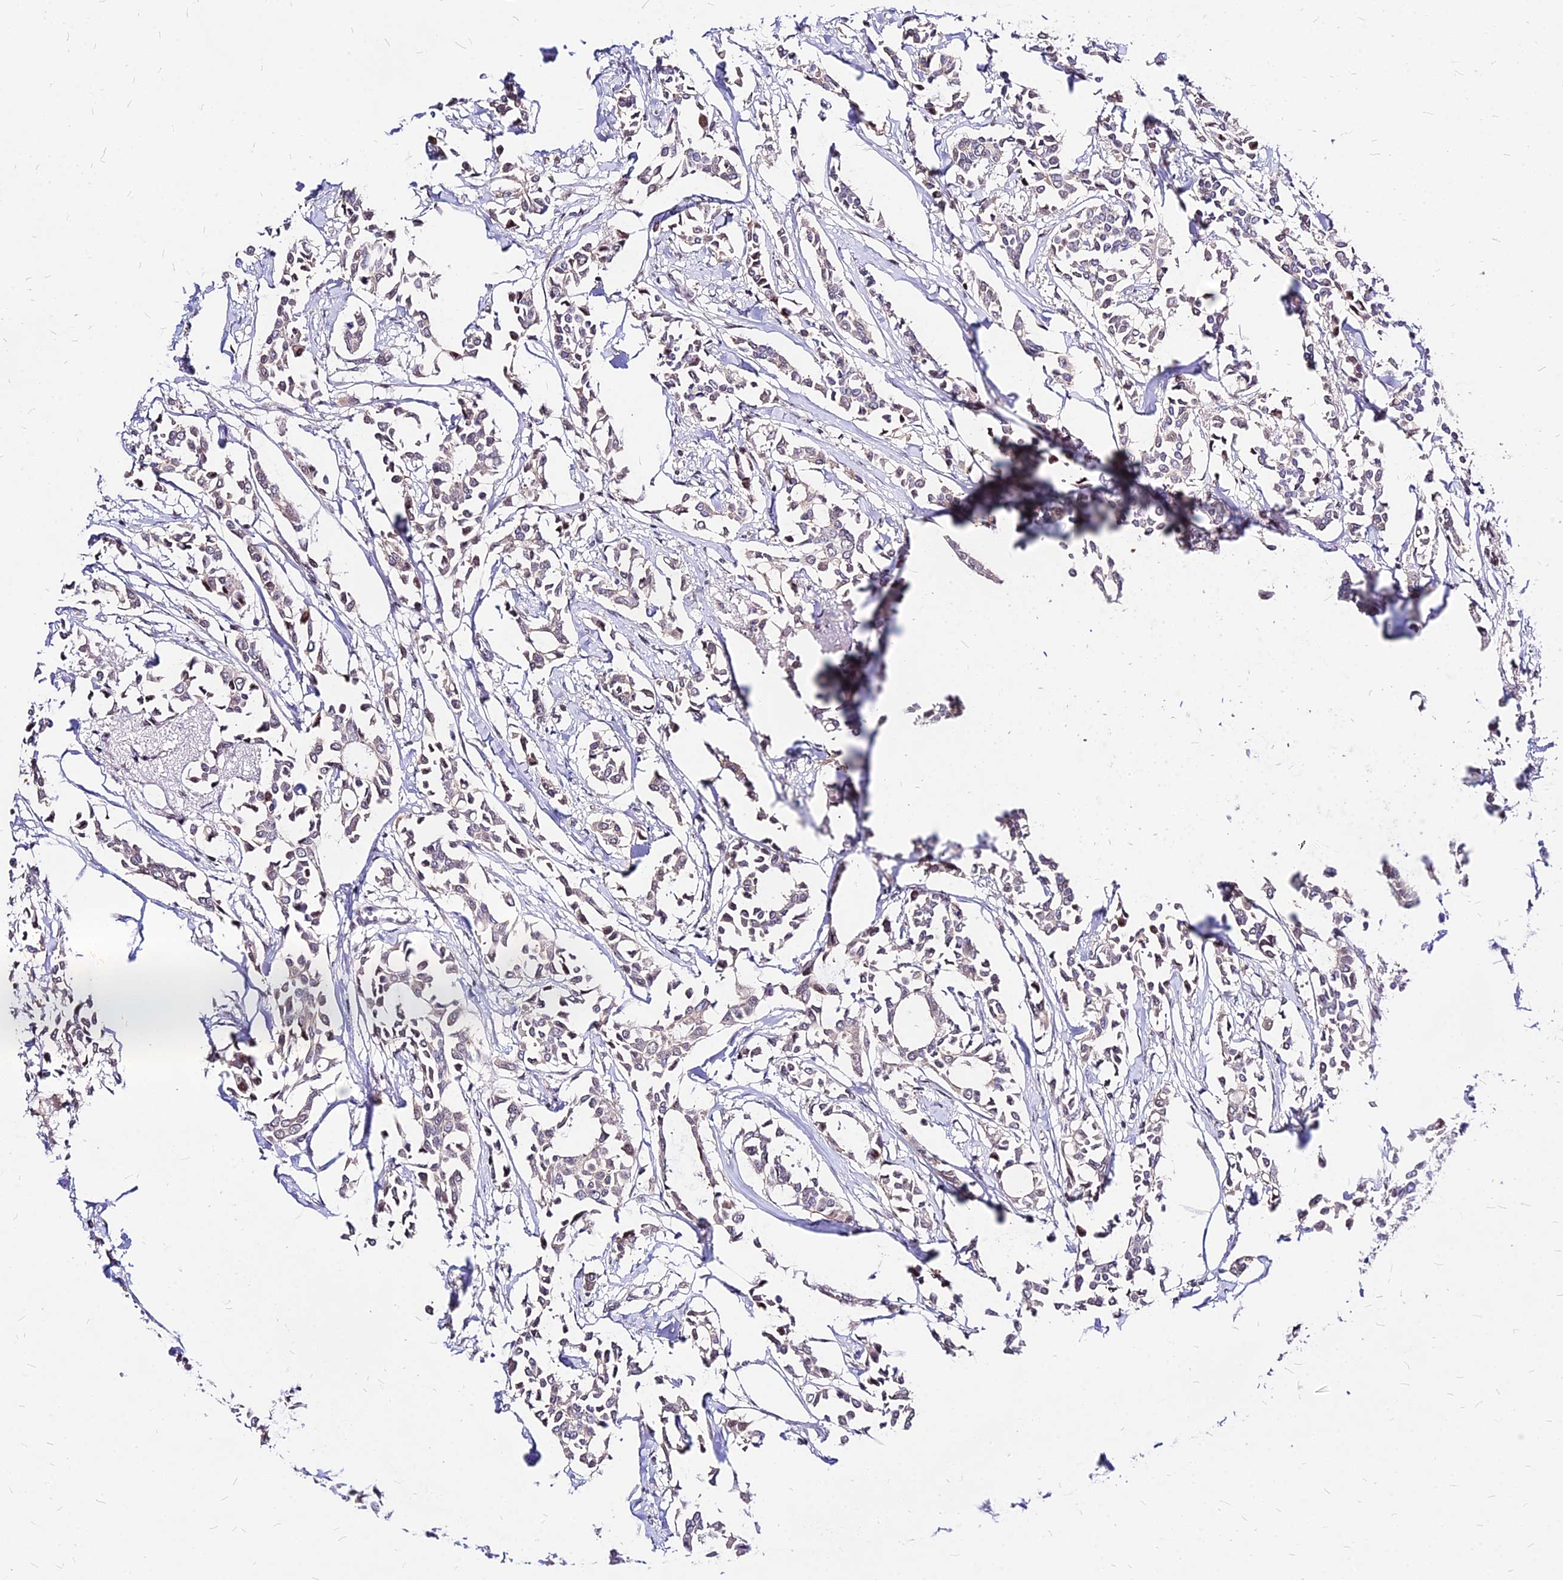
{"staining": {"intensity": "moderate", "quantity": "<25%", "location": "nuclear"}, "tissue": "breast cancer", "cell_type": "Tumor cells", "image_type": "cancer", "snomed": [{"axis": "morphology", "description": "Duct carcinoma"}, {"axis": "topography", "description": "Breast"}], "caption": "A histopathology image of infiltrating ductal carcinoma (breast) stained for a protein displays moderate nuclear brown staining in tumor cells. (DAB (3,3'-diaminobenzidine) IHC with brightfield microscopy, high magnification).", "gene": "DDX55", "patient": {"sex": "female", "age": 41}}